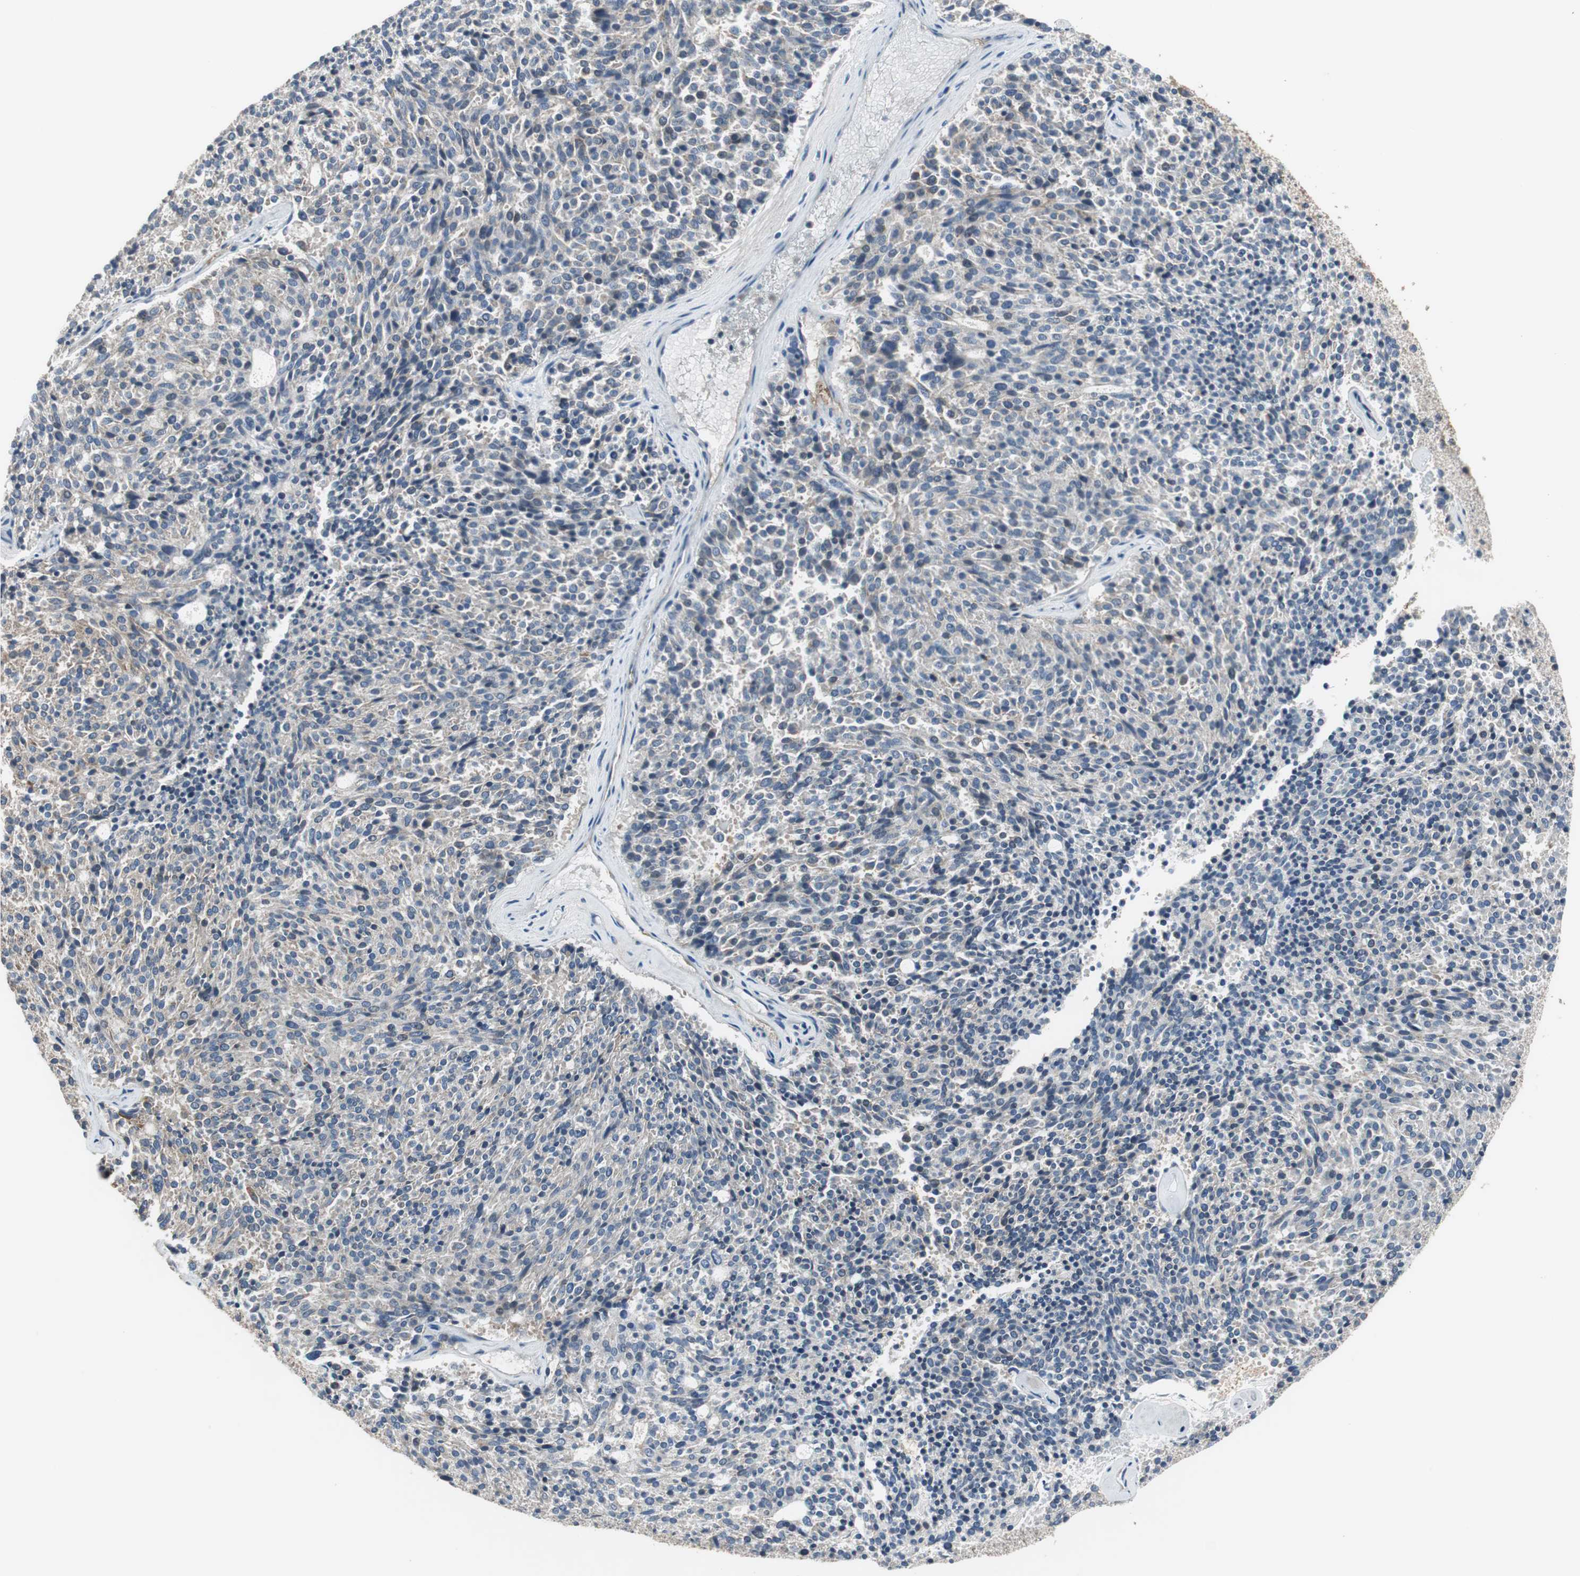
{"staining": {"intensity": "weak", "quantity": ">75%", "location": "cytoplasmic/membranous"}, "tissue": "carcinoid", "cell_type": "Tumor cells", "image_type": "cancer", "snomed": [{"axis": "morphology", "description": "Carcinoid, malignant, NOS"}, {"axis": "topography", "description": "Pancreas"}], "caption": "Malignant carcinoid tissue reveals weak cytoplasmic/membranous positivity in about >75% of tumor cells, visualized by immunohistochemistry.", "gene": "MSTO1", "patient": {"sex": "female", "age": 54}}